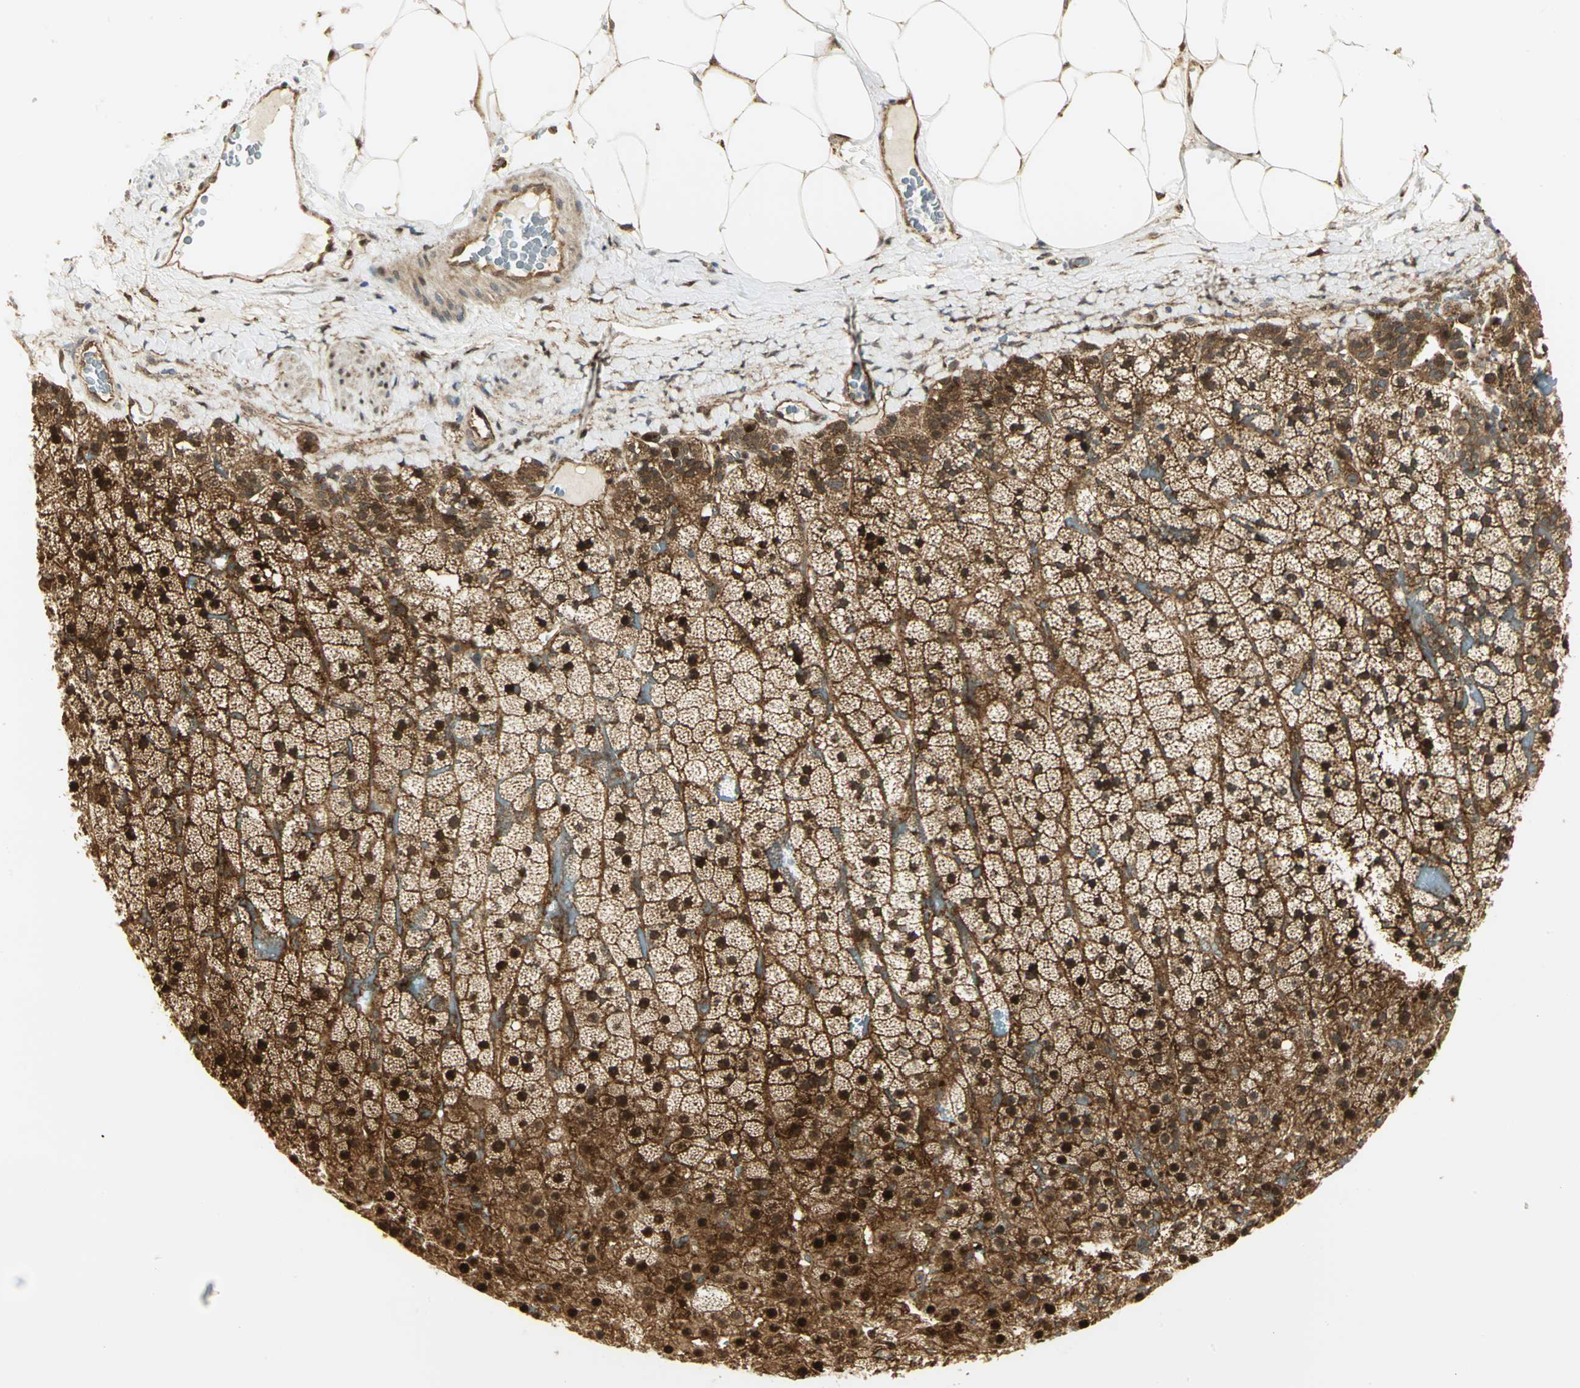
{"staining": {"intensity": "strong", "quantity": ">75%", "location": "cytoplasmic/membranous,nuclear"}, "tissue": "adrenal gland", "cell_type": "Glandular cells", "image_type": "normal", "snomed": [{"axis": "morphology", "description": "Normal tissue, NOS"}, {"axis": "topography", "description": "Adrenal gland"}], "caption": "Glandular cells demonstrate strong cytoplasmic/membranous,nuclear positivity in approximately >75% of cells in normal adrenal gland. Nuclei are stained in blue.", "gene": "EEA1", "patient": {"sex": "male", "age": 35}}